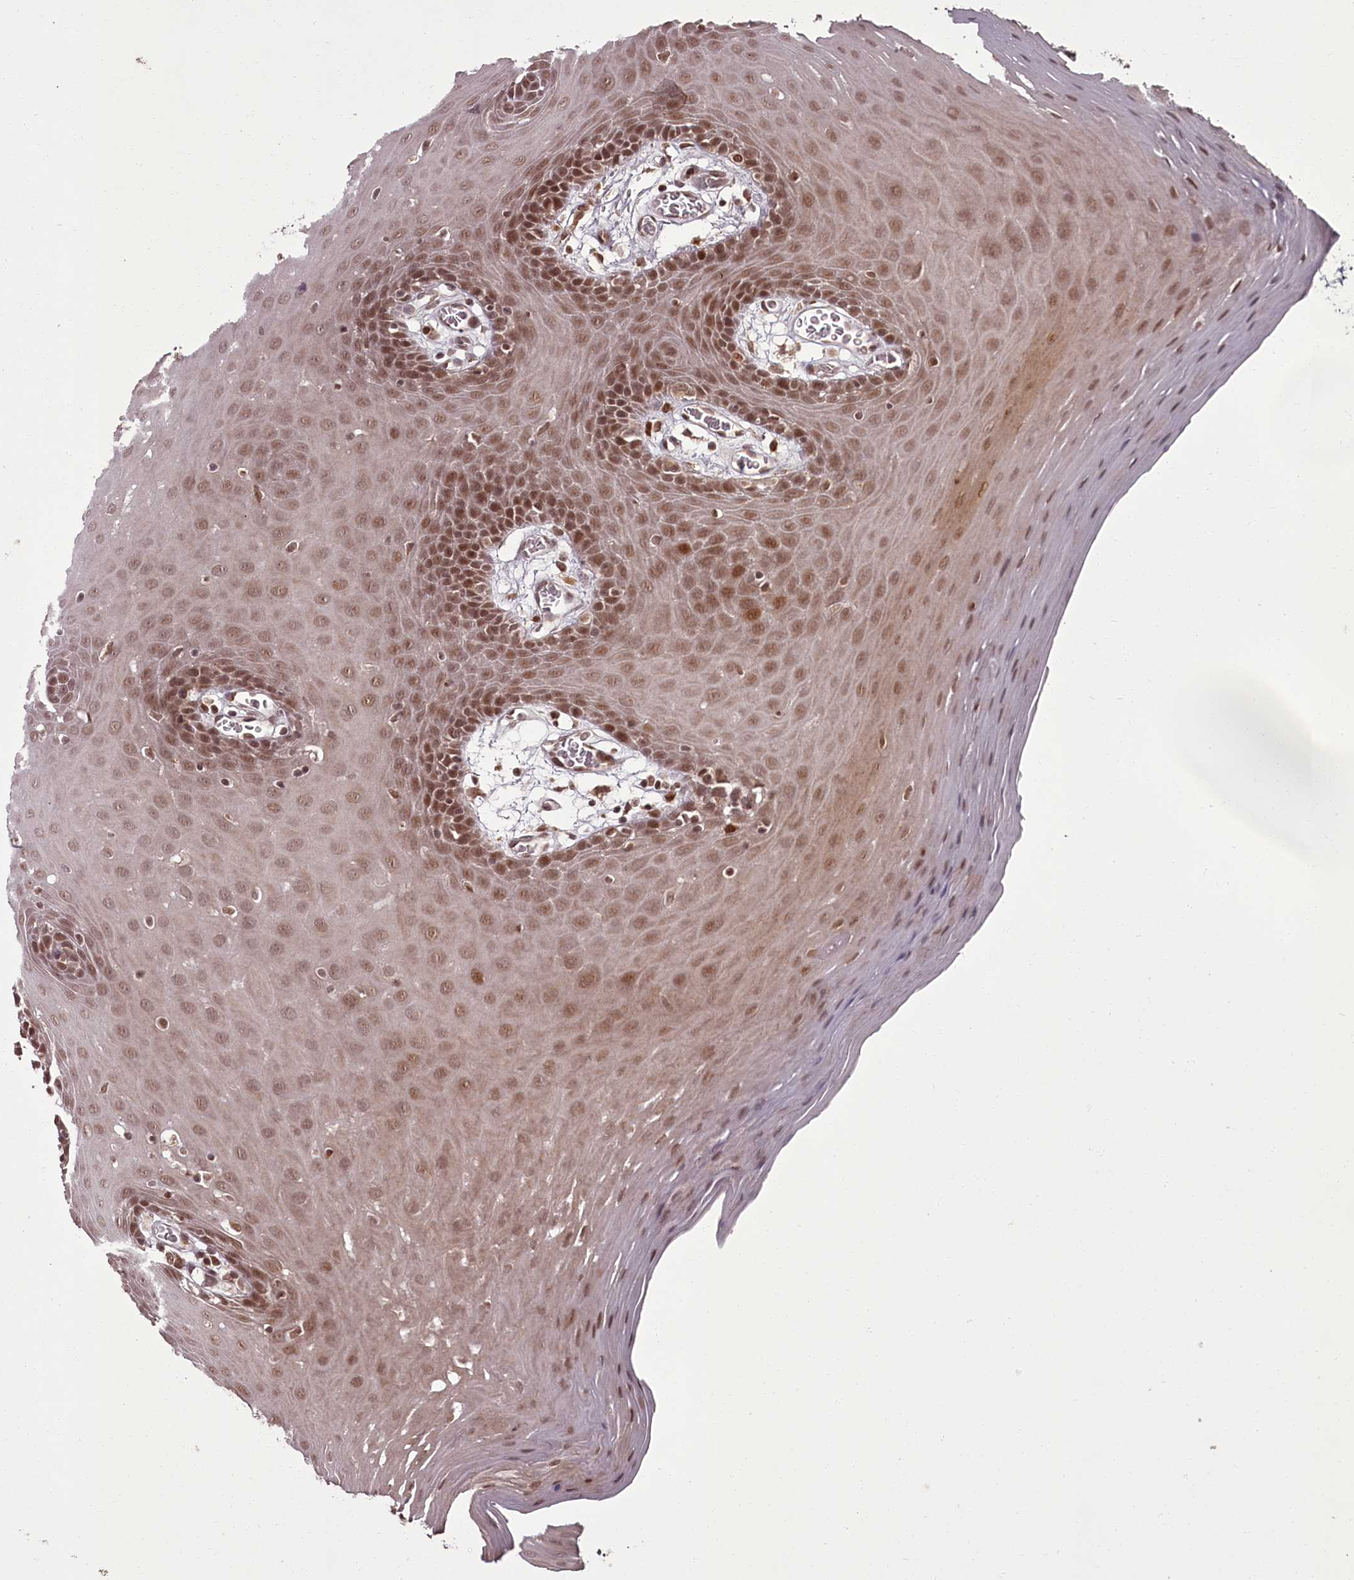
{"staining": {"intensity": "moderate", "quantity": ">75%", "location": "nuclear"}, "tissue": "oral mucosa", "cell_type": "Squamous epithelial cells", "image_type": "normal", "snomed": [{"axis": "morphology", "description": "Normal tissue, NOS"}, {"axis": "topography", "description": "Skeletal muscle"}, {"axis": "topography", "description": "Oral tissue"}, {"axis": "topography", "description": "Salivary gland"}, {"axis": "topography", "description": "Peripheral nerve tissue"}], "caption": "Brown immunohistochemical staining in unremarkable human oral mucosa displays moderate nuclear expression in about >75% of squamous epithelial cells.", "gene": "CEP83", "patient": {"sex": "male", "age": 54}}